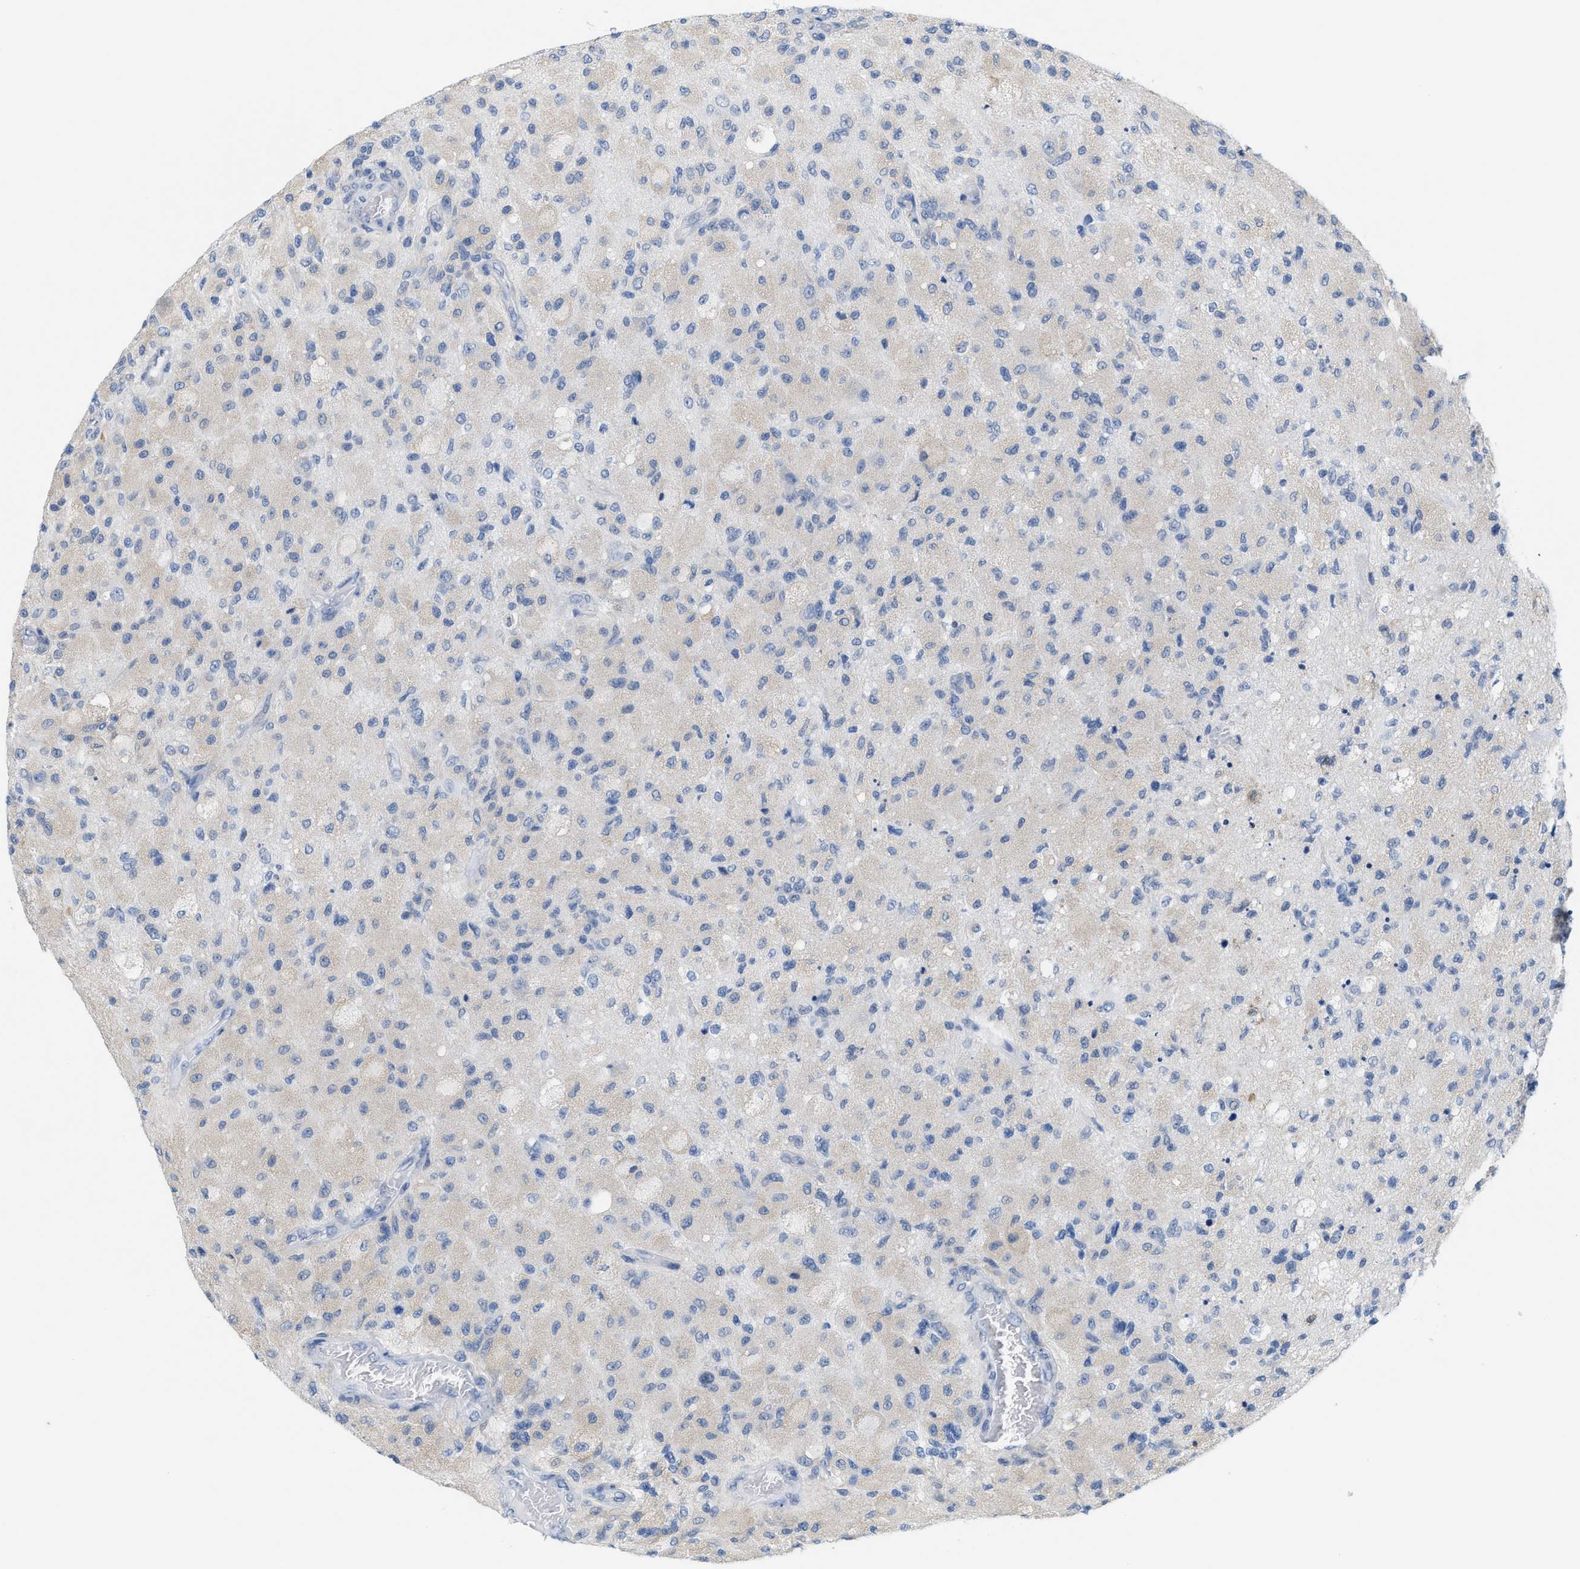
{"staining": {"intensity": "negative", "quantity": "none", "location": "none"}, "tissue": "glioma", "cell_type": "Tumor cells", "image_type": "cancer", "snomed": [{"axis": "morphology", "description": "Normal tissue, NOS"}, {"axis": "morphology", "description": "Glioma, malignant, High grade"}, {"axis": "topography", "description": "Cerebral cortex"}], "caption": "Immunohistochemistry micrograph of glioma stained for a protein (brown), which demonstrates no positivity in tumor cells. (DAB IHC, high magnification).", "gene": "KIFC3", "patient": {"sex": "male", "age": 77}}